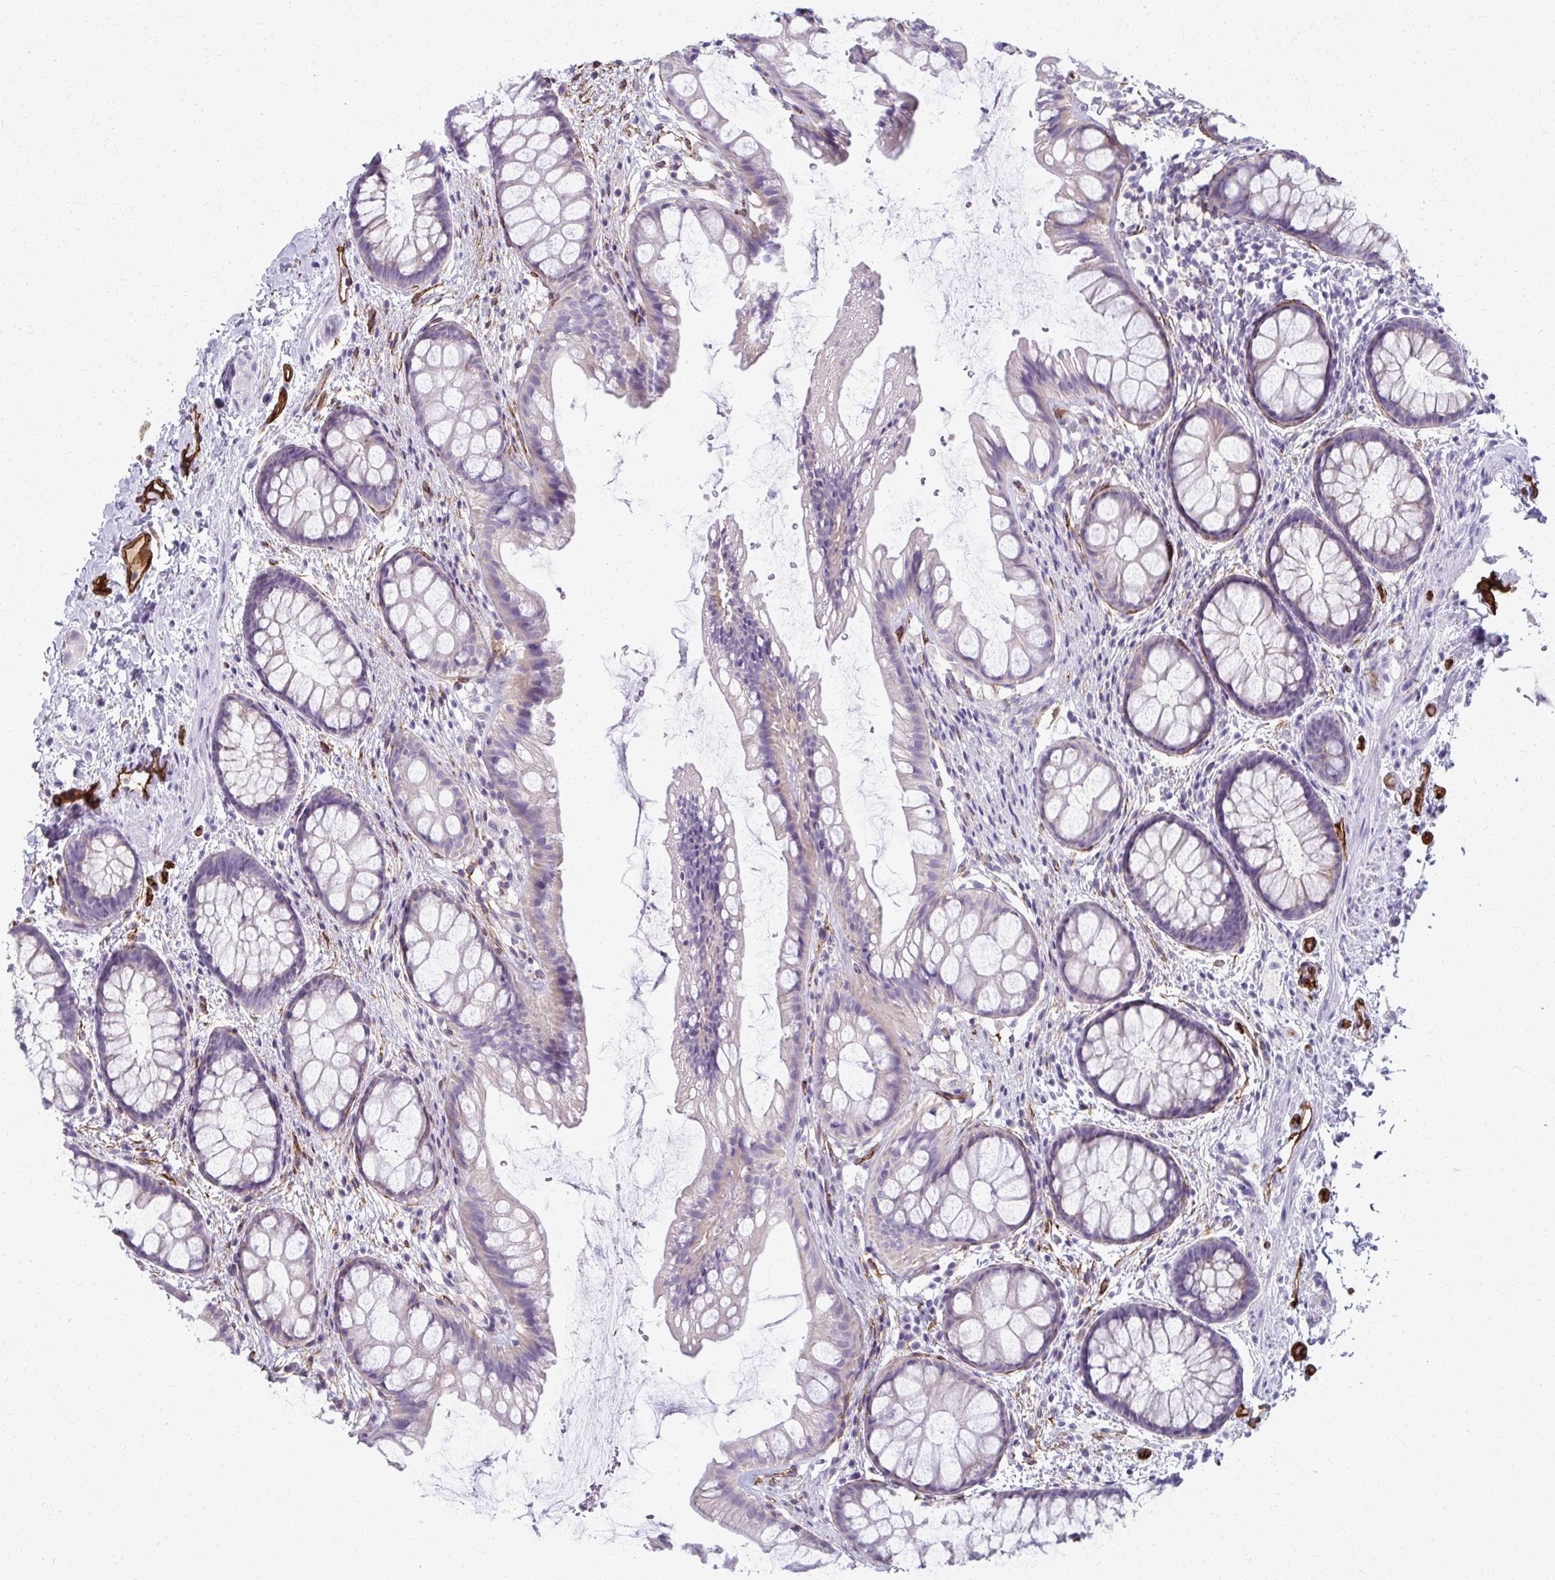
{"staining": {"intensity": "weak", "quantity": "<25%", "location": "cytoplasmic/membranous"}, "tissue": "rectum", "cell_type": "Glandular cells", "image_type": "normal", "snomed": [{"axis": "morphology", "description": "Normal tissue, NOS"}, {"axis": "topography", "description": "Rectum"}], "caption": "Unremarkable rectum was stained to show a protein in brown. There is no significant expression in glandular cells.", "gene": "ADIPOQ", "patient": {"sex": "female", "age": 62}}